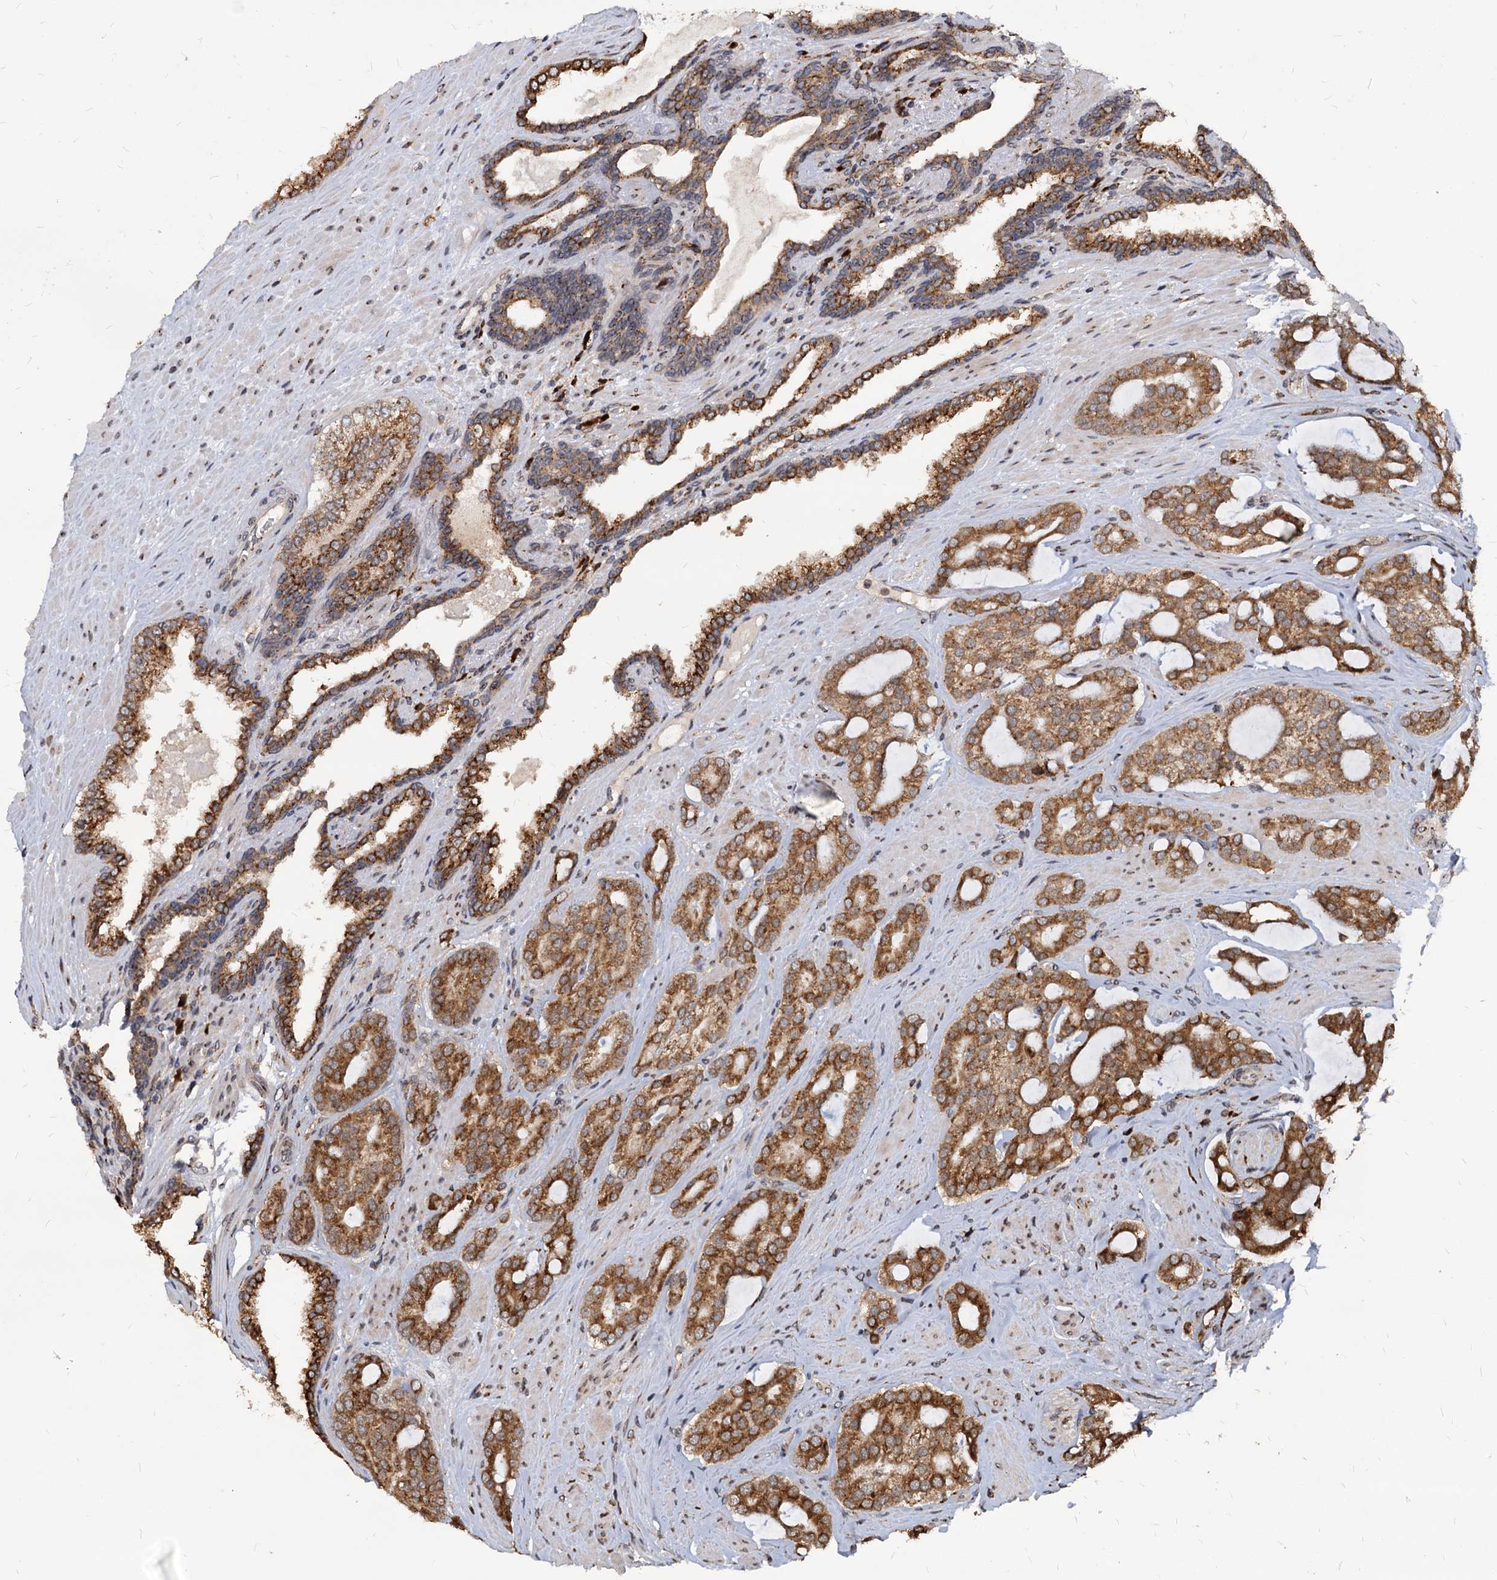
{"staining": {"intensity": "moderate", "quantity": ">75%", "location": "cytoplasmic/membranous"}, "tissue": "prostate cancer", "cell_type": "Tumor cells", "image_type": "cancer", "snomed": [{"axis": "morphology", "description": "Adenocarcinoma, High grade"}, {"axis": "topography", "description": "Prostate"}], "caption": "Immunohistochemistry (IHC) (DAB (3,3'-diaminobenzidine)) staining of prostate adenocarcinoma (high-grade) shows moderate cytoplasmic/membranous protein staining in approximately >75% of tumor cells. (Brightfield microscopy of DAB IHC at high magnification).", "gene": "SAAL1", "patient": {"sex": "male", "age": 63}}